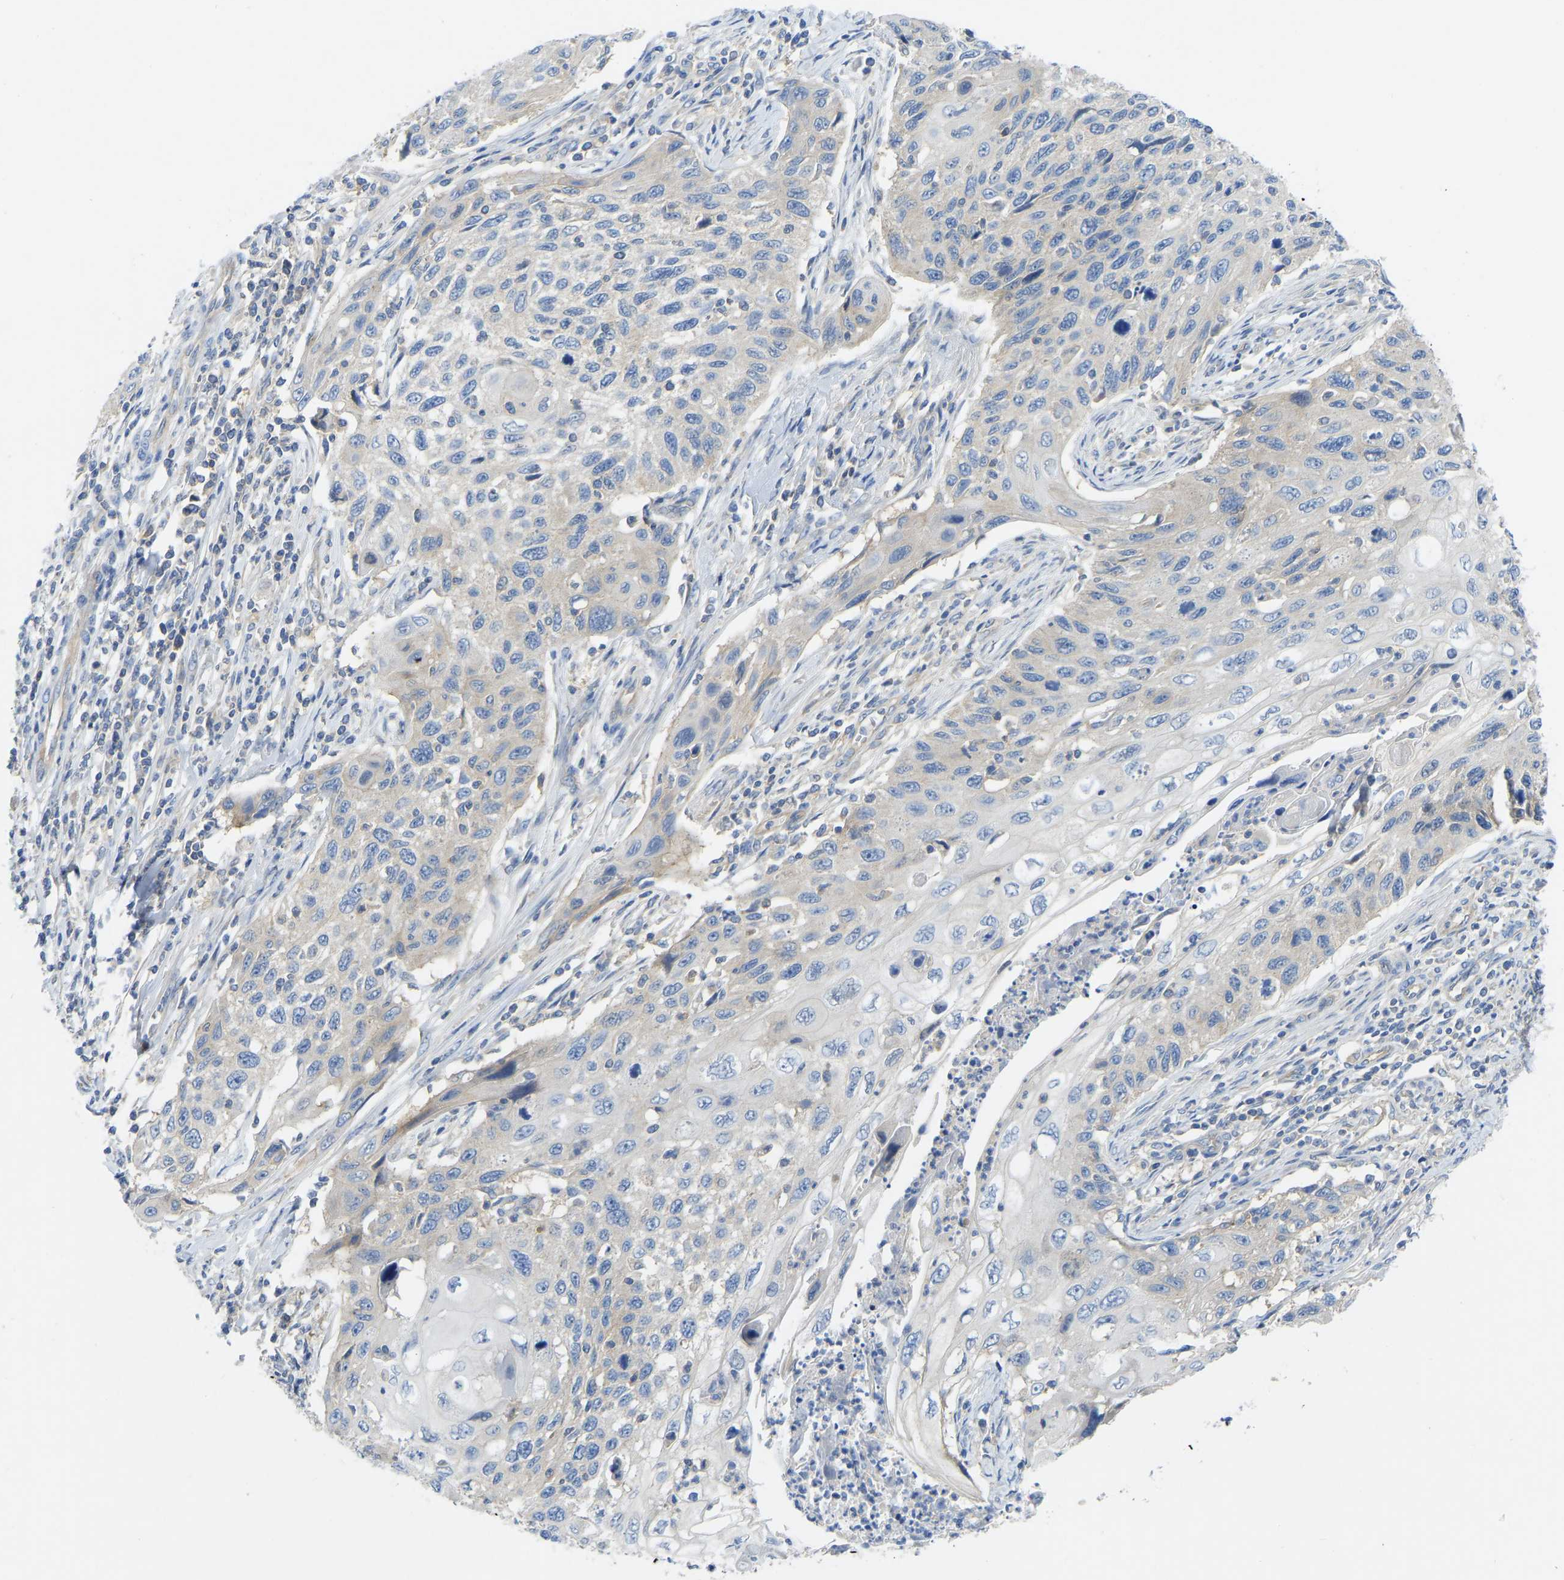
{"staining": {"intensity": "negative", "quantity": "none", "location": "none"}, "tissue": "cervical cancer", "cell_type": "Tumor cells", "image_type": "cancer", "snomed": [{"axis": "morphology", "description": "Squamous cell carcinoma, NOS"}, {"axis": "topography", "description": "Cervix"}], "caption": "Protein analysis of cervical cancer (squamous cell carcinoma) demonstrates no significant staining in tumor cells. (Stains: DAB (3,3'-diaminobenzidine) immunohistochemistry (IHC) with hematoxylin counter stain, Microscopy: brightfield microscopy at high magnification).", "gene": "PPP3CA", "patient": {"sex": "female", "age": 70}}